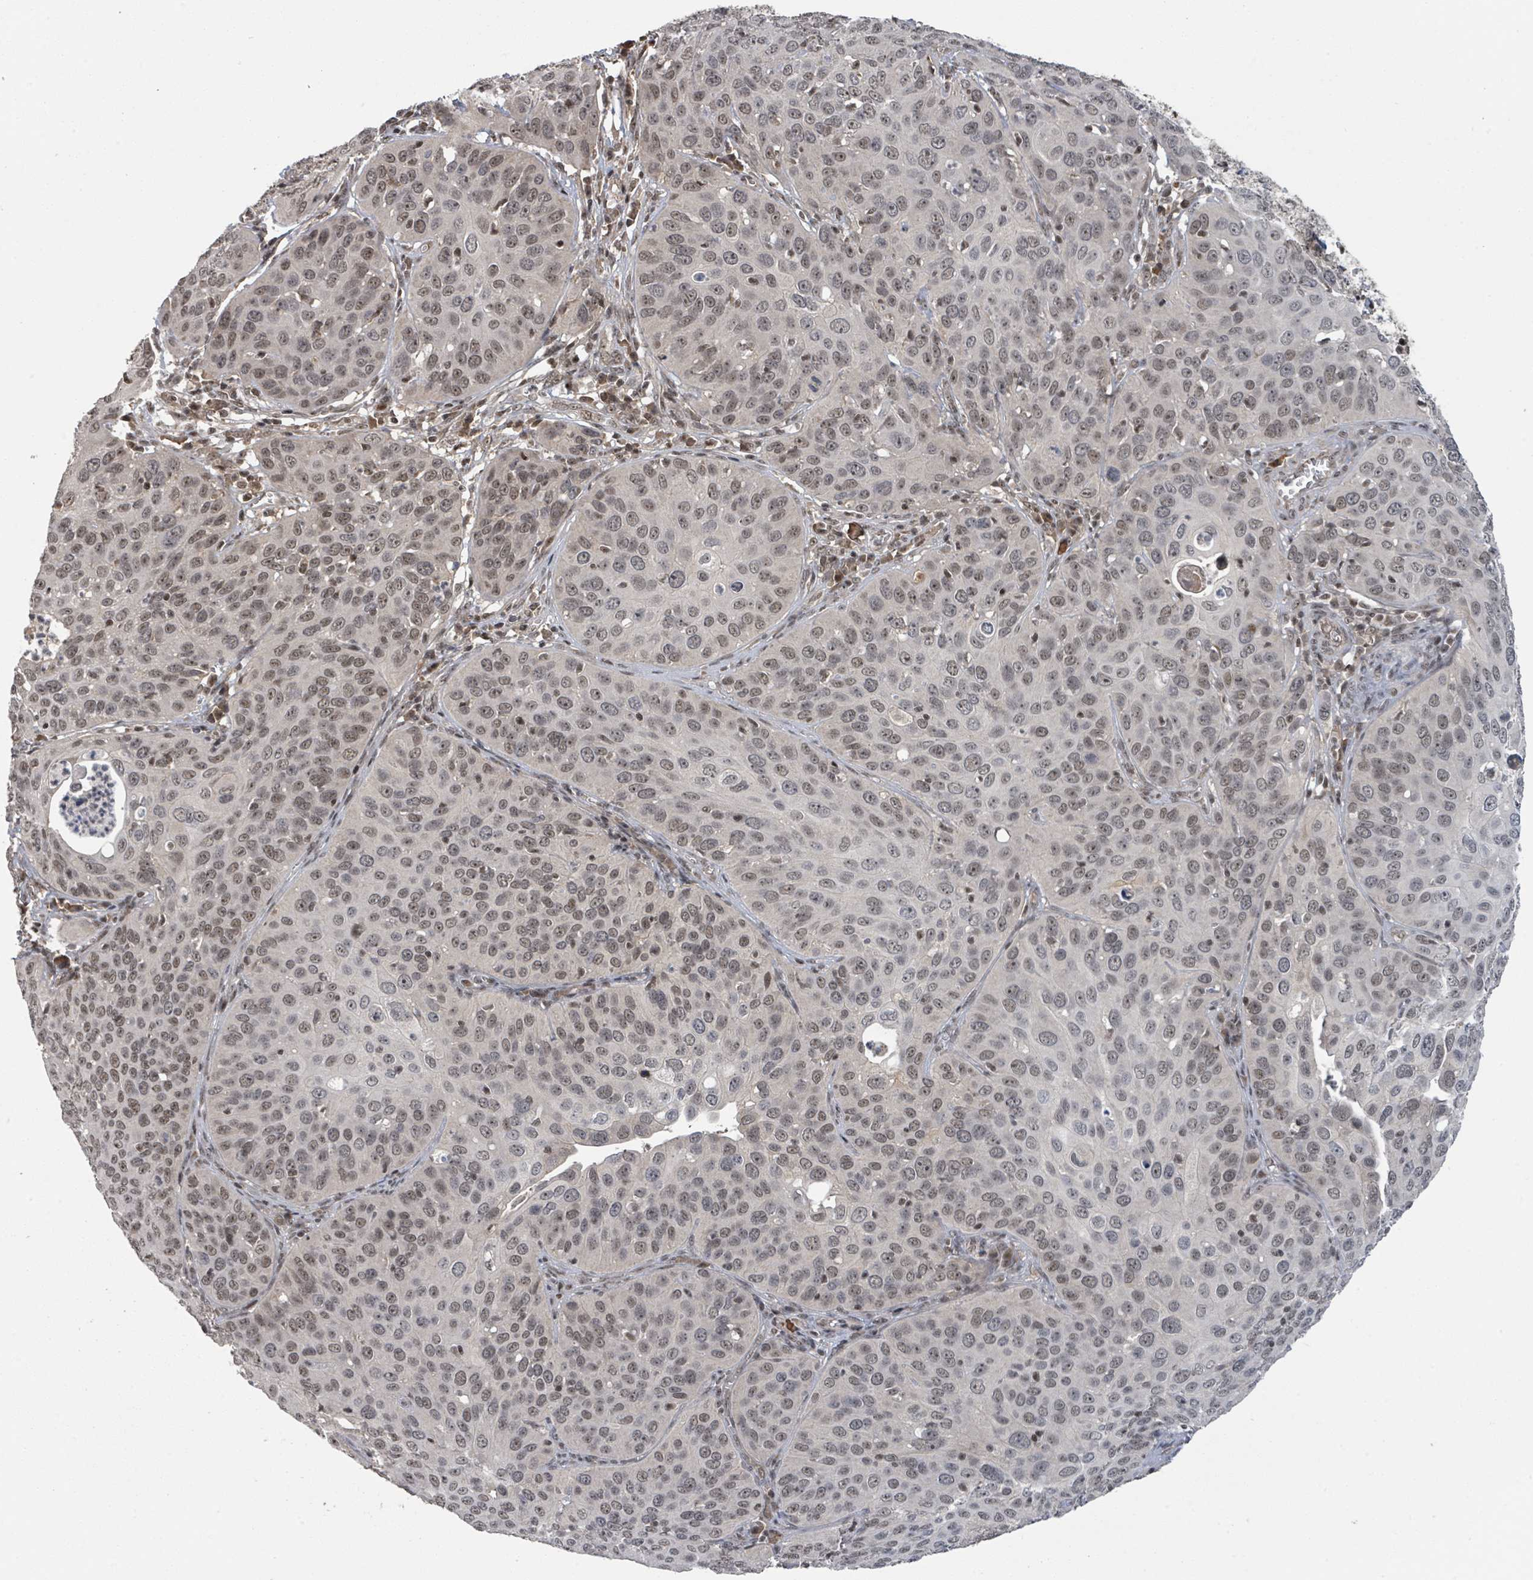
{"staining": {"intensity": "moderate", "quantity": ">75%", "location": "nuclear"}, "tissue": "cervical cancer", "cell_type": "Tumor cells", "image_type": "cancer", "snomed": [{"axis": "morphology", "description": "Squamous cell carcinoma, NOS"}, {"axis": "topography", "description": "Cervix"}], "caption": "Immunohistochemistry (IHC) histopathology image of human squamous cell carcinoma (cervical) stained for a protein (brown), which reveals medium levels of moderate nuclear staining in about >75% of tumor cells.", "gene": "ZBTB14", "patient": {"sex": "female", "age": 36}}